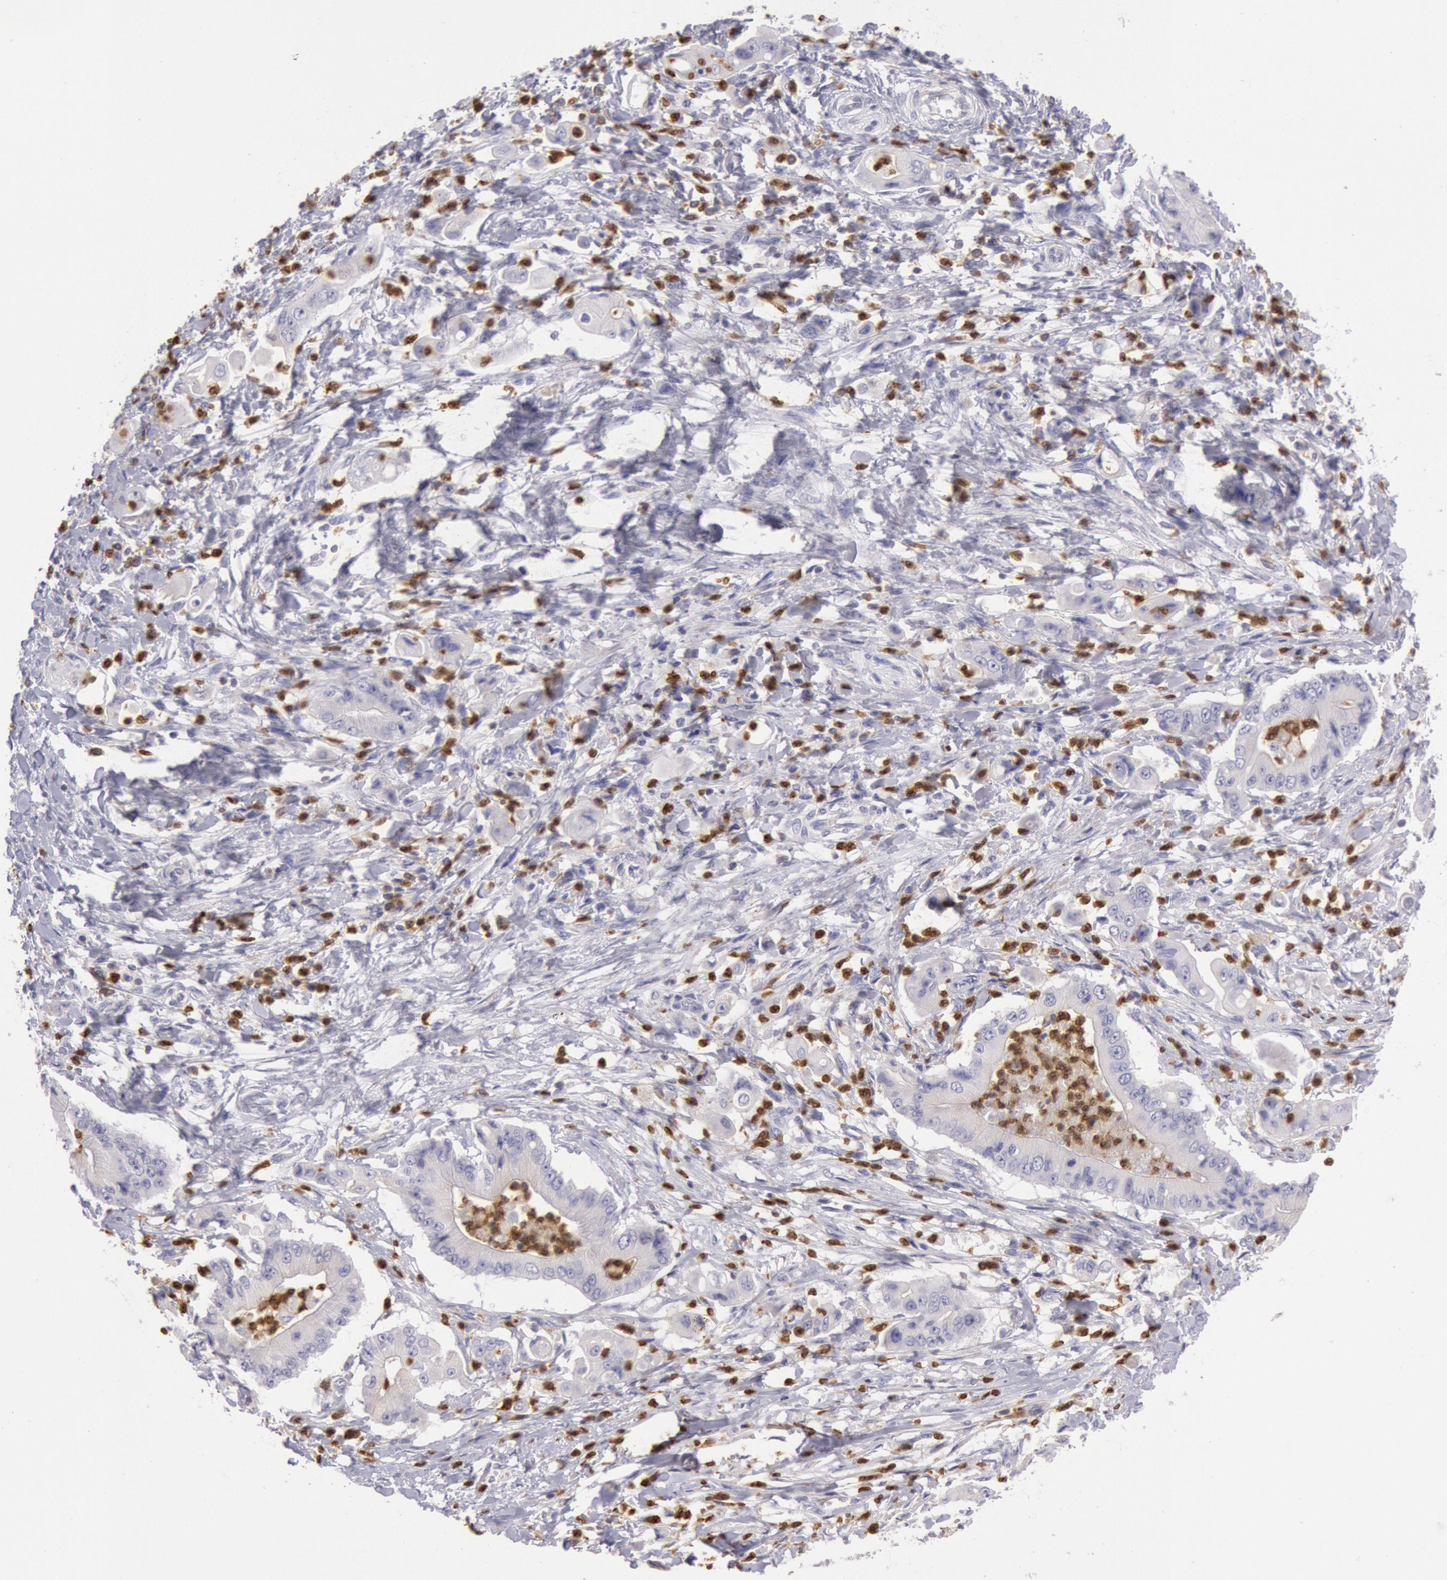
{"staining": {"intensity": "negative", "quantity": "none", "location": "none"}, "tissue": "pancreatic cancer", "cell_type": "Tumor cells", "image_type": "cancer", "snomed": [{"axis": "morphology", "description": "Adenocarcinoma, NOS"}, {"axis": "topography", "description": "Pancreas"}], "caption": "DAB immunohistochemical staining of adenocarcinoma (pancreatic) demonstrates no significant staining in tumor cells.", "gene": "RAB27A", "patient": {"sex": "male", "age": 62}}